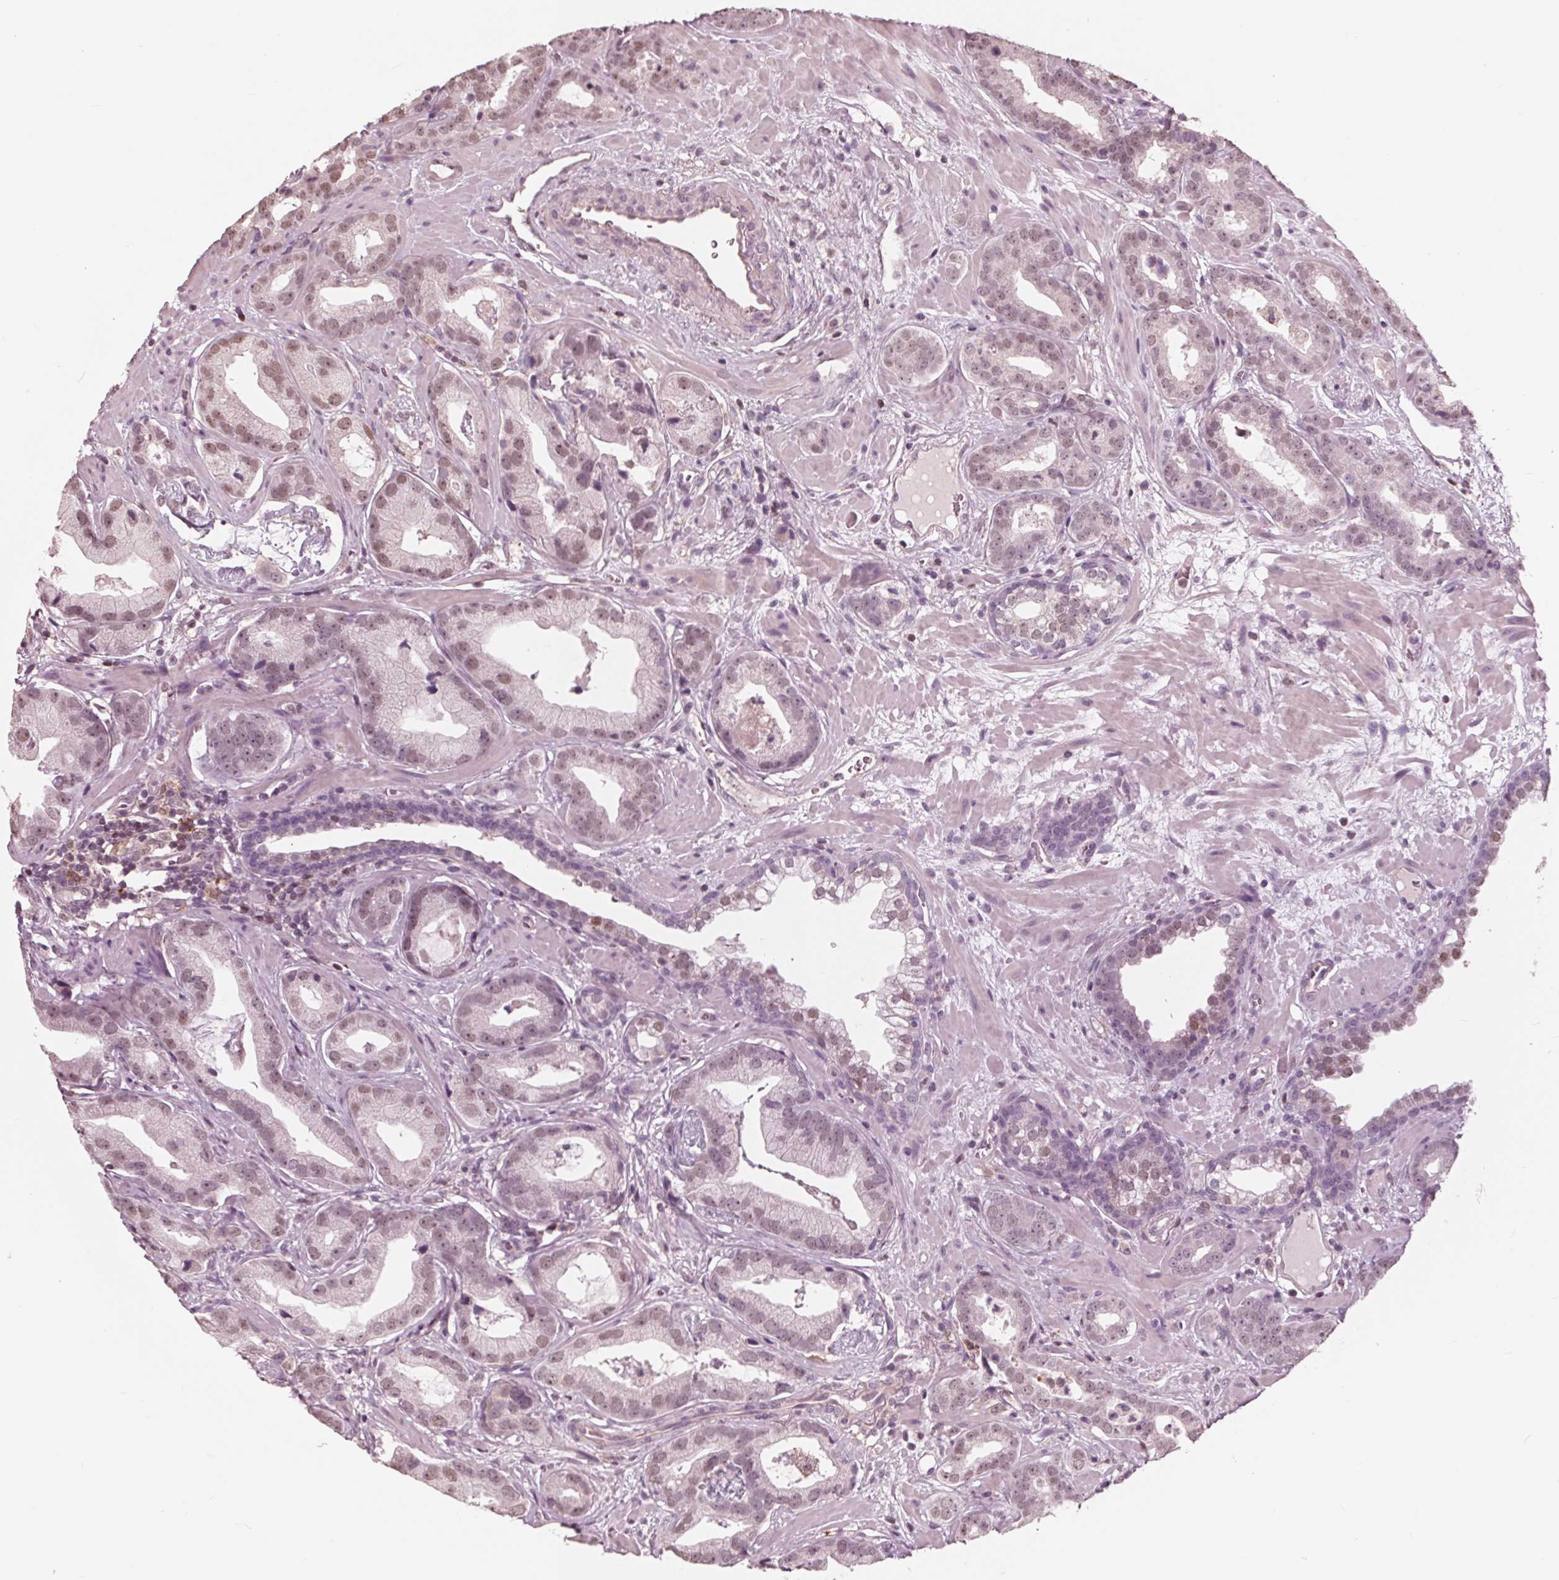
{"staining": {"intensity": "moderate", "quantity": "<25%", "location": "nuclear"}, "tissue": "prostate cancer", "cell_type": "Tumor cells", "image_type": "cancer", "snomed": [{"axis": "morphology", "description": "Adenocarcinoma, Low grade"}, {"axis": "topography", "description": "Prostate"}], "caption": "Immunohistochemical staining of adenocarcinoma (low-grade) (prostate) reveals low levels of moderate nuclear protein positivity in about <25% of tumor cells.", "gene": "ING3", "patient": {"sex": "male", "age": 62}}